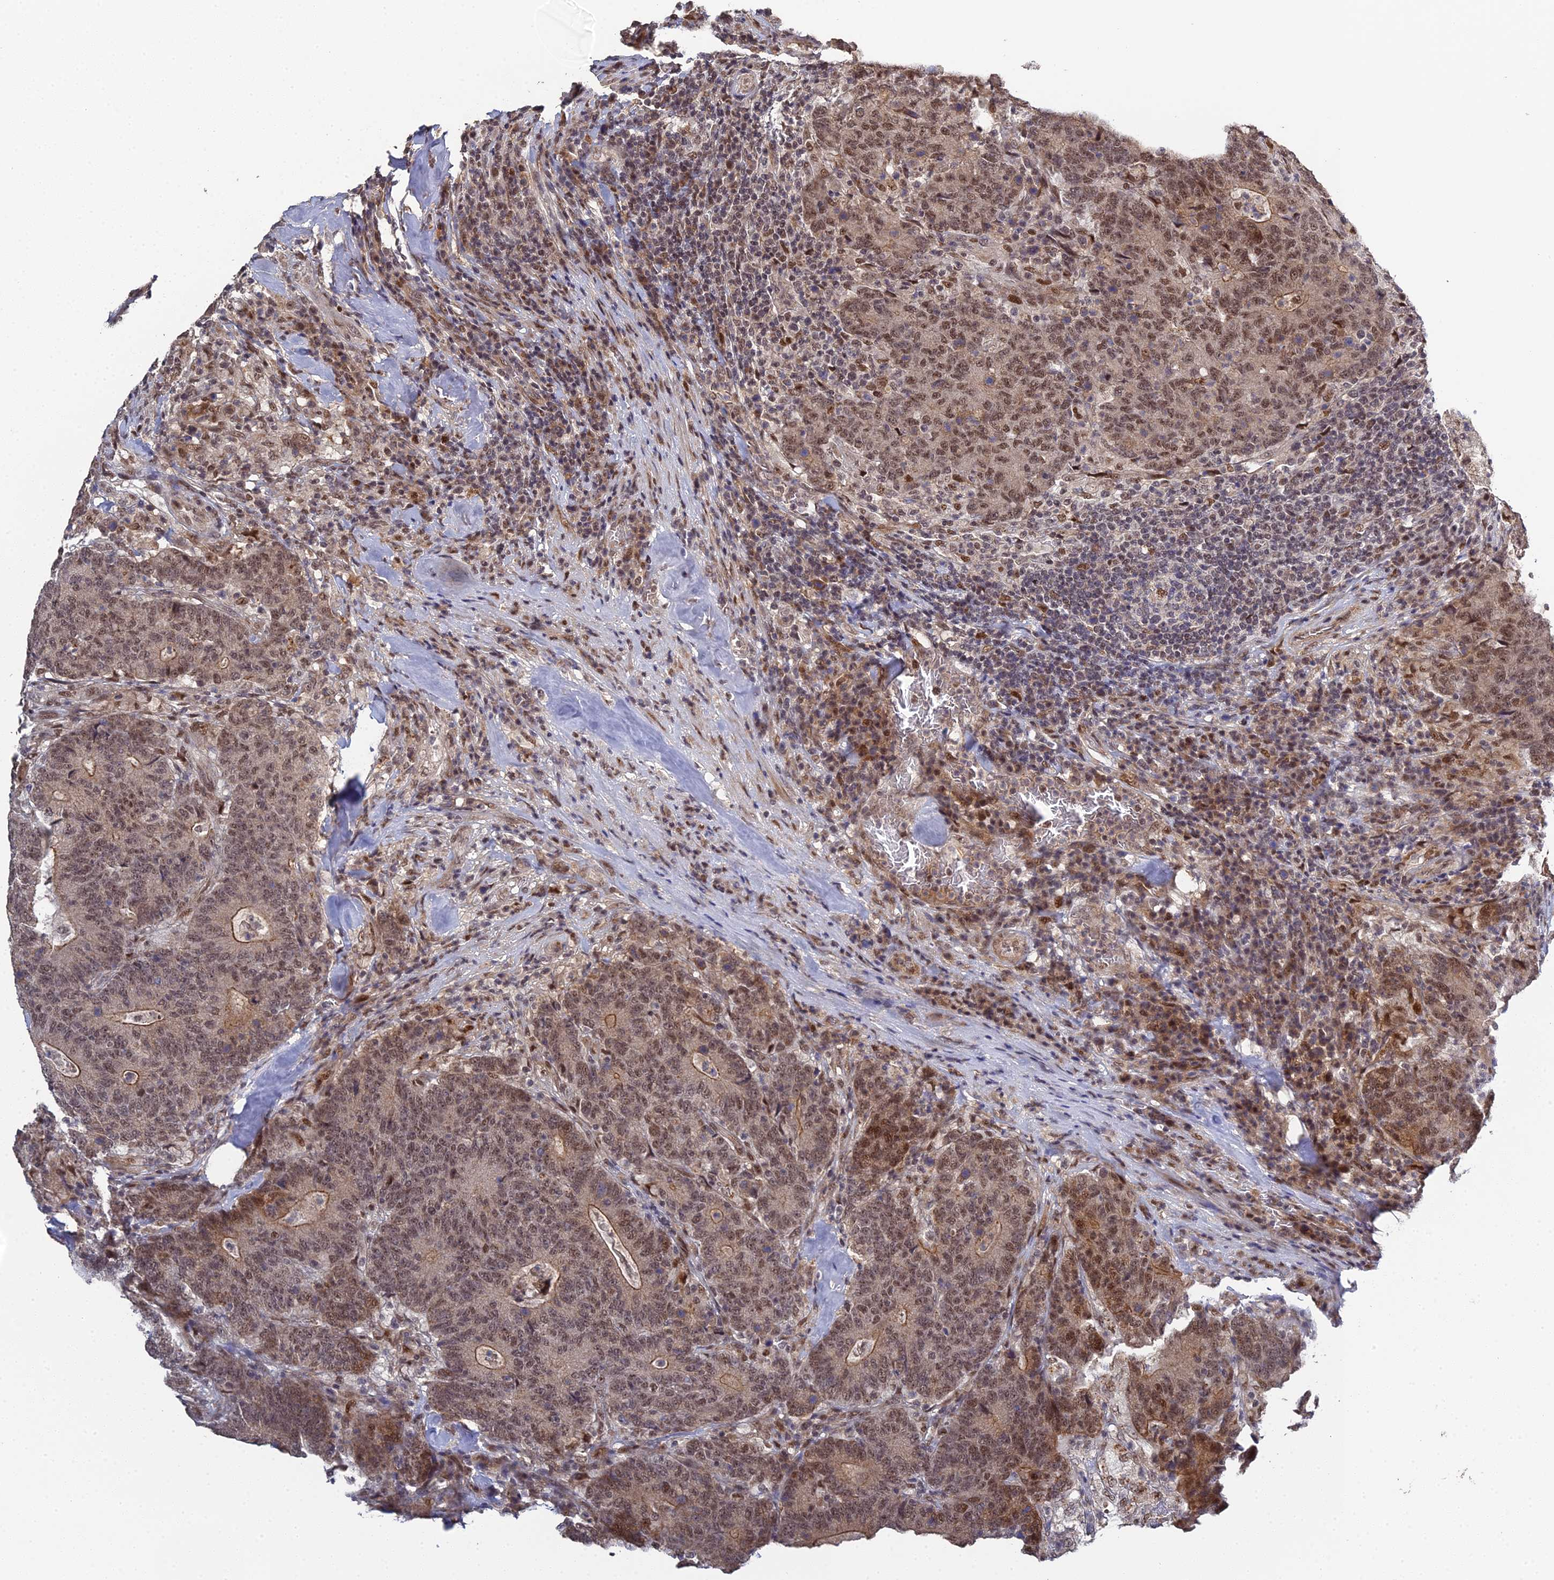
{"staining": {"intensity": "moderate", "quantity": ">75%", "location": "cytoplasmic/membranous,nuclear"}, "tissue": "colorectal cancer", "cell_type": "Tumor cells", "image_type": "cancer", "snomed": [{"axis": "morphology", "description": "Normal tissue, NOS"}, {"axis": "morphology", "description": "Adenocarcinoma, NOS"}, {"axis": "topography", "description": "Colon"}], "caption": "A high-resolution photomicrograph shows immunohistochemistry (IHC) staining of colorectal adenocarcinoma, which demonstrates moderate cytoplasmic/membranous and nuclear positivity in about >75% of tumor cells.", "gene": "ERCC5", "patient": {"sex": "female", "age": 75}}